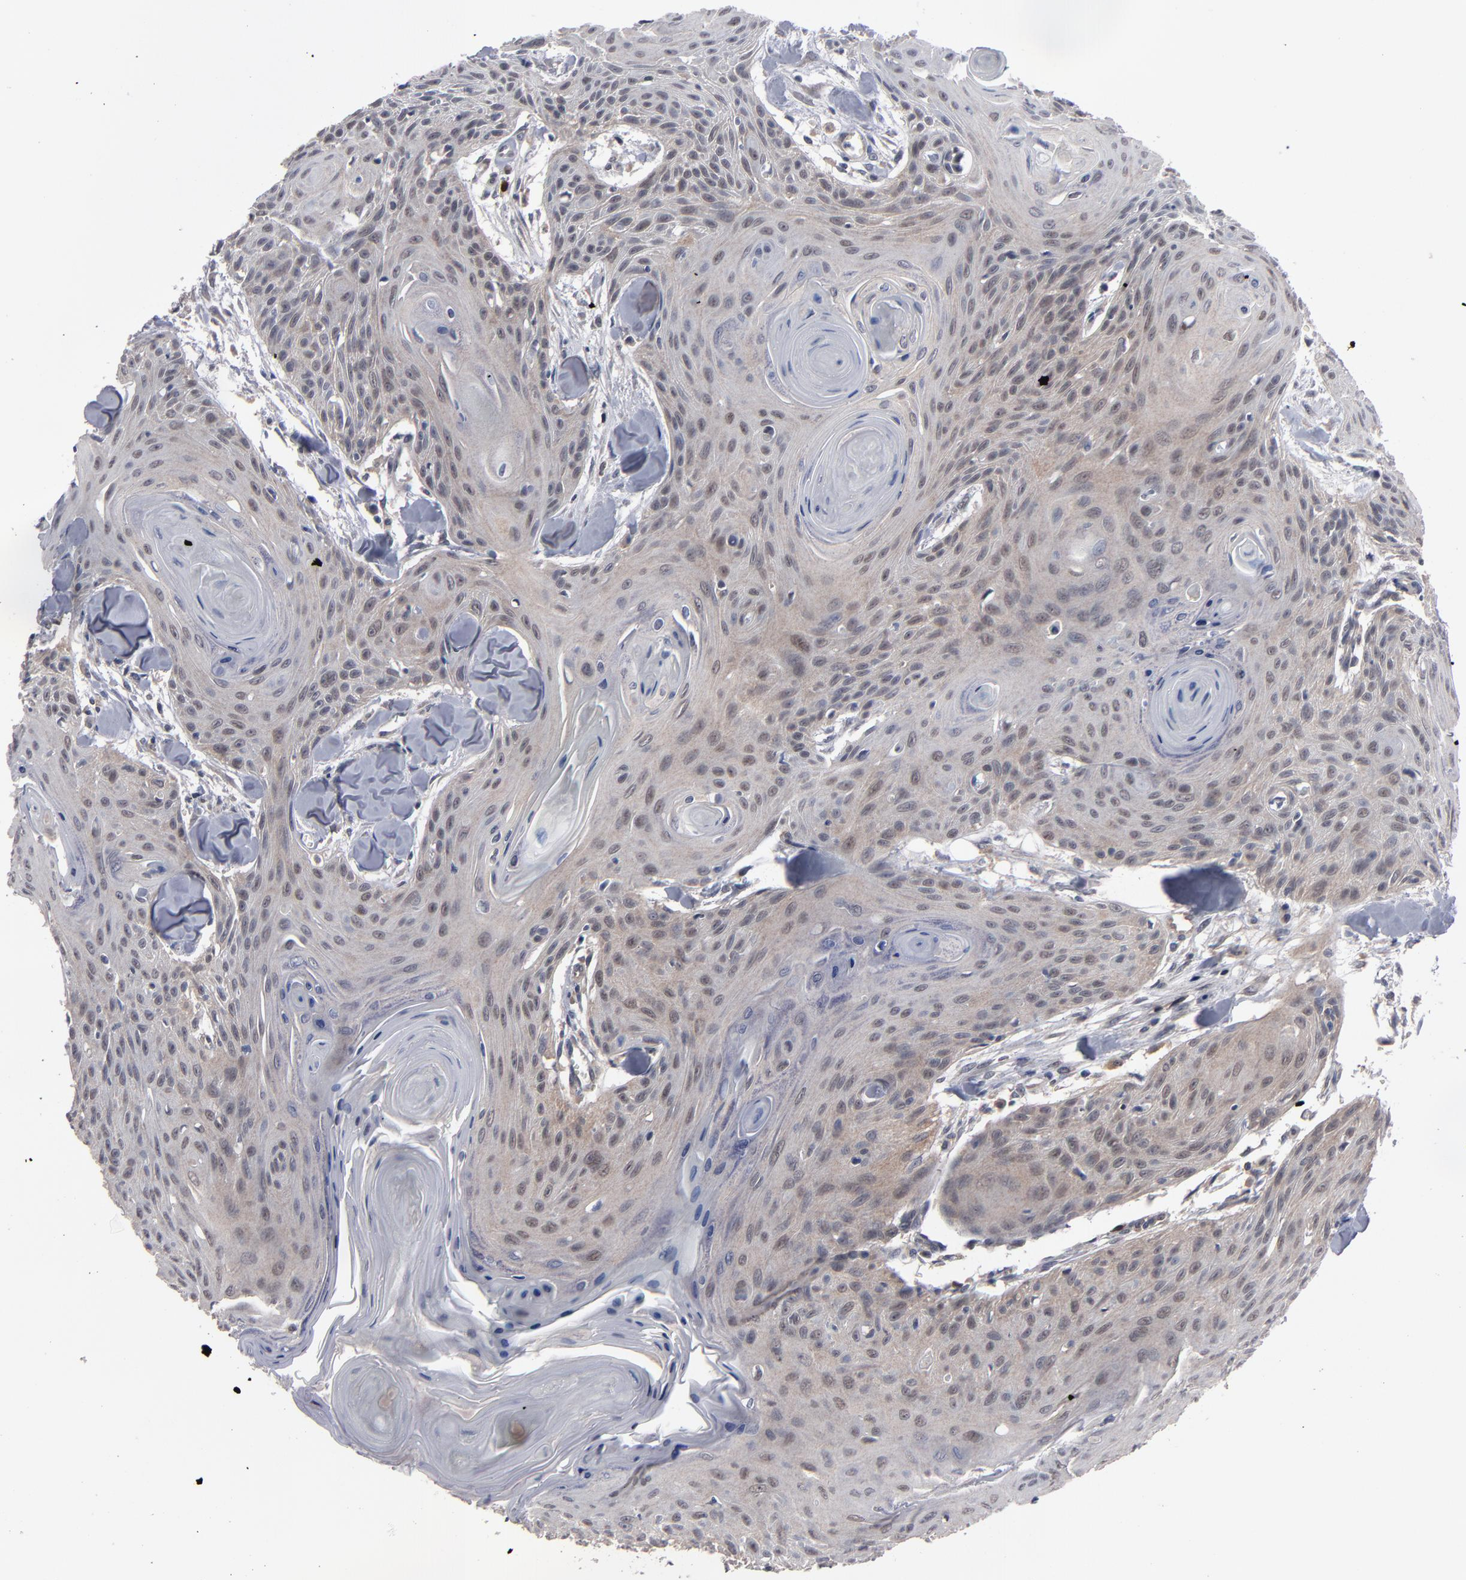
{"staining": {"intensity": "weak", "quantity": "<25%", "location": "cytoplasmic/membranous"}, "tissue": "head and neck cancer", "cell_type": "Tumor cells", "image_type": "cancer", "snomed": [{"axis": "morphology", "description": "Squamous cell carcinoma, NOS"}, {"axis": "morphology", "description": "Squamous cell carcinoma, metastatic, NOS"}, {"axis": "topography", "description": "Lymph node"}, {"axis": "topography", "description": "Salivary gland"}, {"axis": "topography", "description": "Head-Neck"}], "caption": "Immunohistochemical staining of human head and neck cancer (metastatic squamous cell carcinoma) demonstrates no significant positivity in tumor cells.", "gene": "ALG13", "patient": {"sex": "female", "age": 74}}